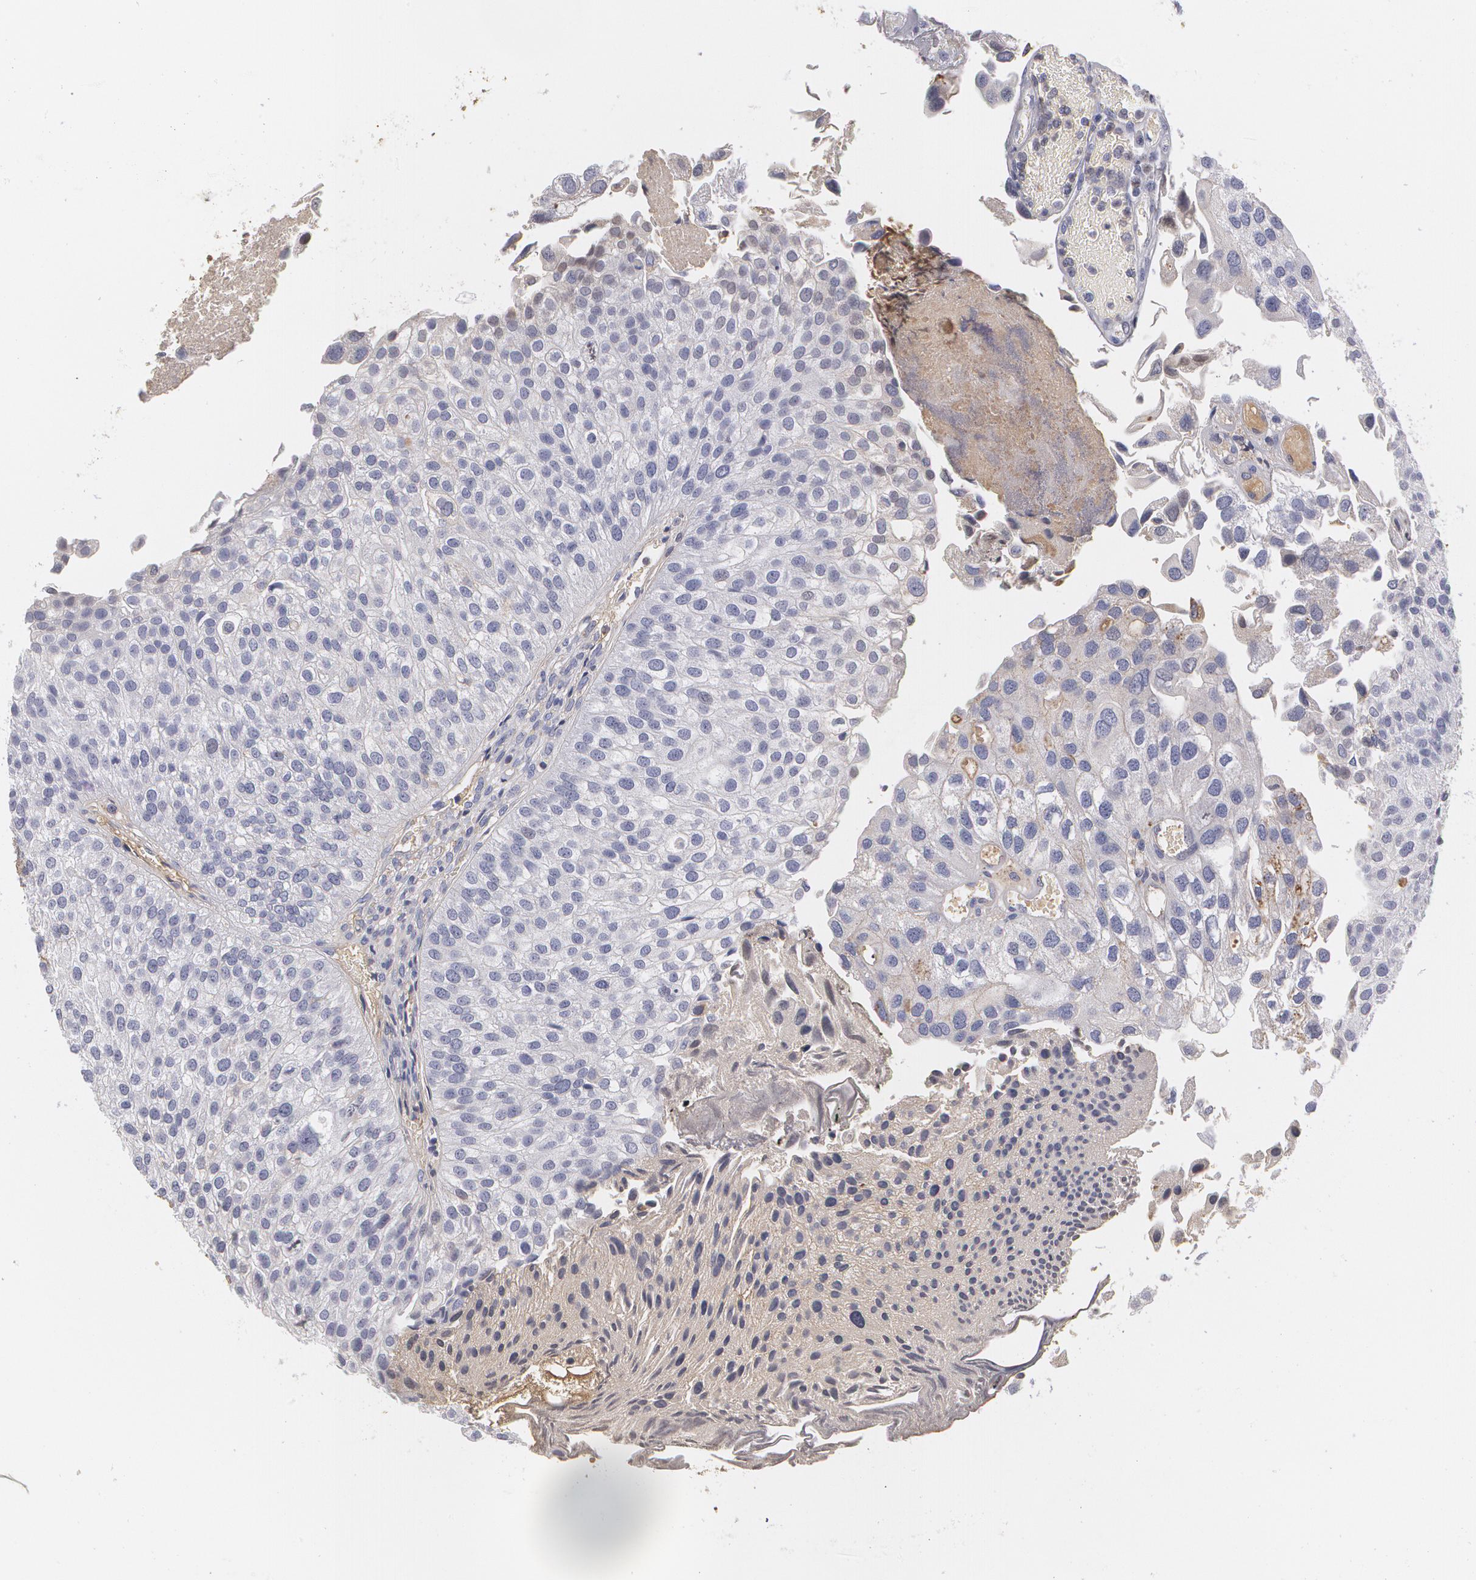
{"staining": {"intensity": "negative", "quantity": "none", "location": "none"}, "tissue": "urothelial cancer", "cell_type": "Tumor cells", "image_type": "cancer", "snomed": [{"axis": "morphology", "description": "Urothelial carcinoma, Low grade"}, {"axis": "topography", "description": "Urinary bladder"}], "caption": "This is an IHC micrograph of human urothelial cancer. There is no positivity in tumor cells.", "gene": "SERPINA1", "patient": {"sex": "female", "age": 89}}